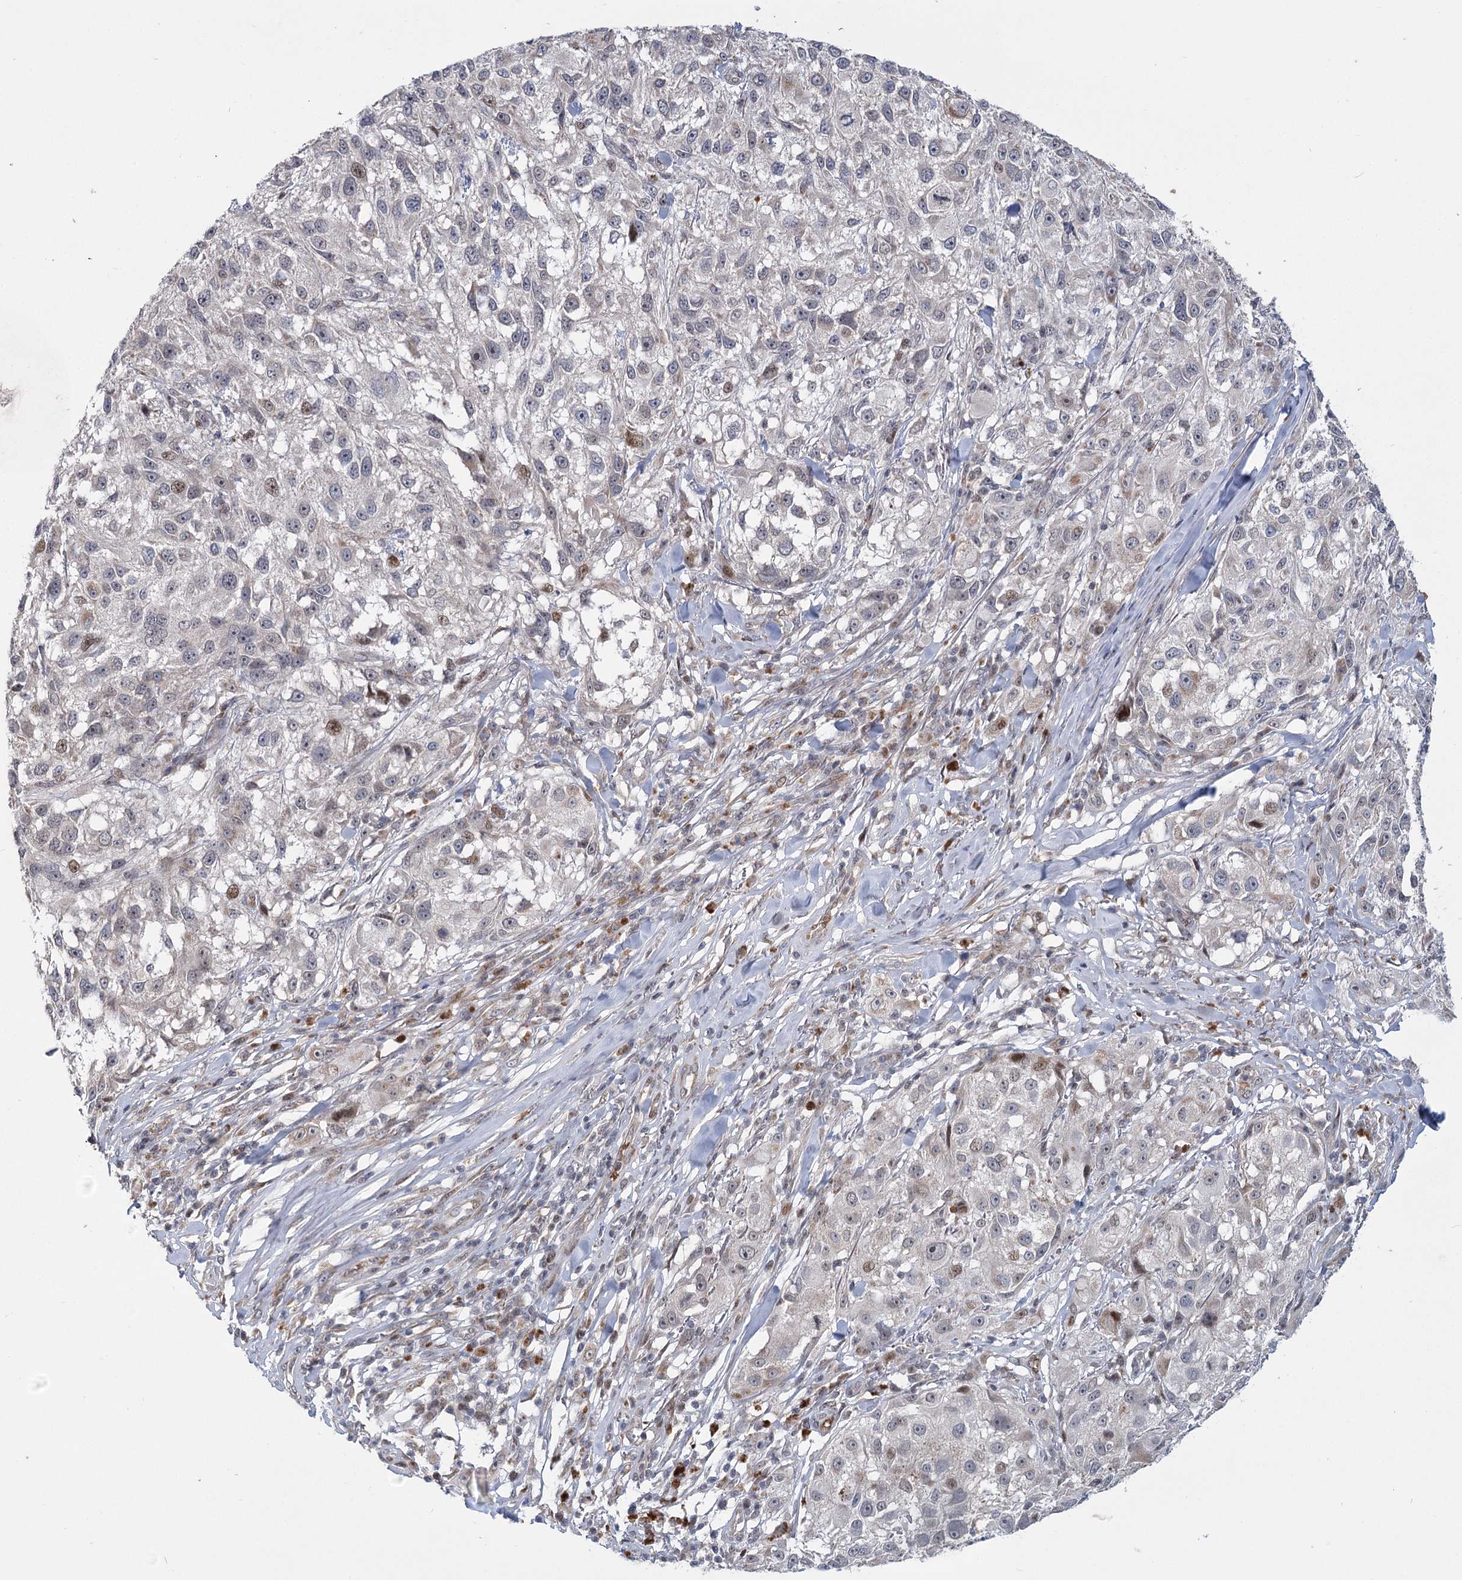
{"staining": {"intensity": "weak", "quantity": "<25%", "location": "nuclear"}, "tissue": "melanoma", "cell_type": "Tumor cells", "image_type": "cancer", "snomed": [{"axis": "morphology", "description": "Necrosis, NOS"}, {"axis": "morphology", "description": "Malignant melanoma, NOS"}, {"axis": "topography", "description": "Skin"}], "caption": "There is no significant staining in tumor cells of melanoma. (DAB immunohistochemistry visualized using brightfield microscopy, high magnification).", "gene": "NSMCE4A", "patient": {"sex": "female", "age": 87}}